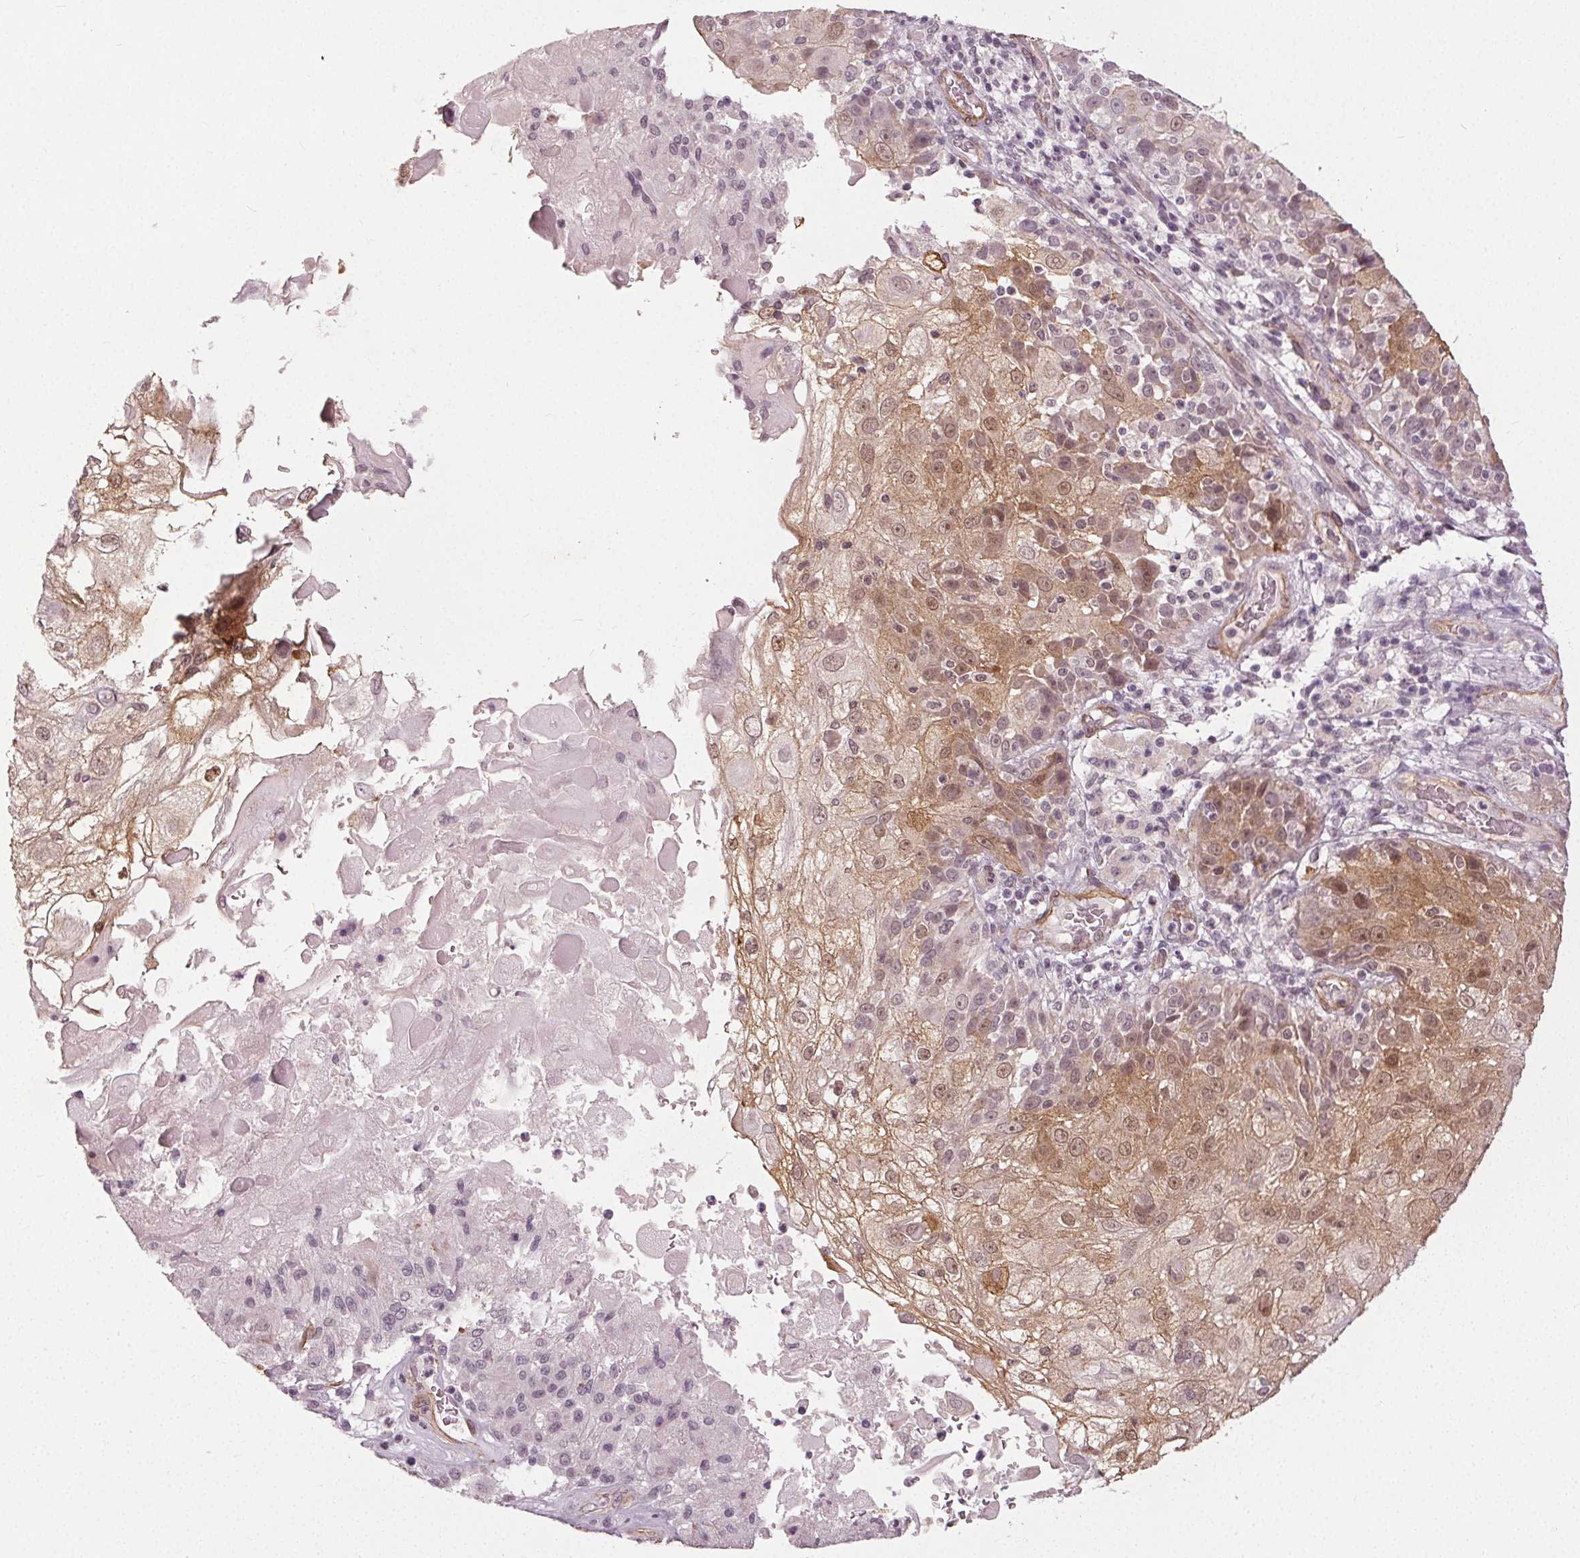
{"staining": {"intensity": "moderate", "quantity": "25%-75%", "location": "cytoplasmic/membranous,nuclear"}, "tissue": "skin cancer", "cell_type": "Tumor cells", "image_type": "cancer", "snomed": [{"axis": "morphology", "description": "Normal tissue, NOS"}, {"axis": "morphology", "description": "Squamous cell carcinoma, NOS"}, {"axis": "topography", "description": "Skin"}], "caption": "The photomicrograph reveals a brown stain indicating the presence of a protein in the cytoplasmic/membranous and nuclear of tumor cells in squamous cell carcinoma (skin).", "gene": "PKP1", "patient": {"sex": "female", "age": 83}}